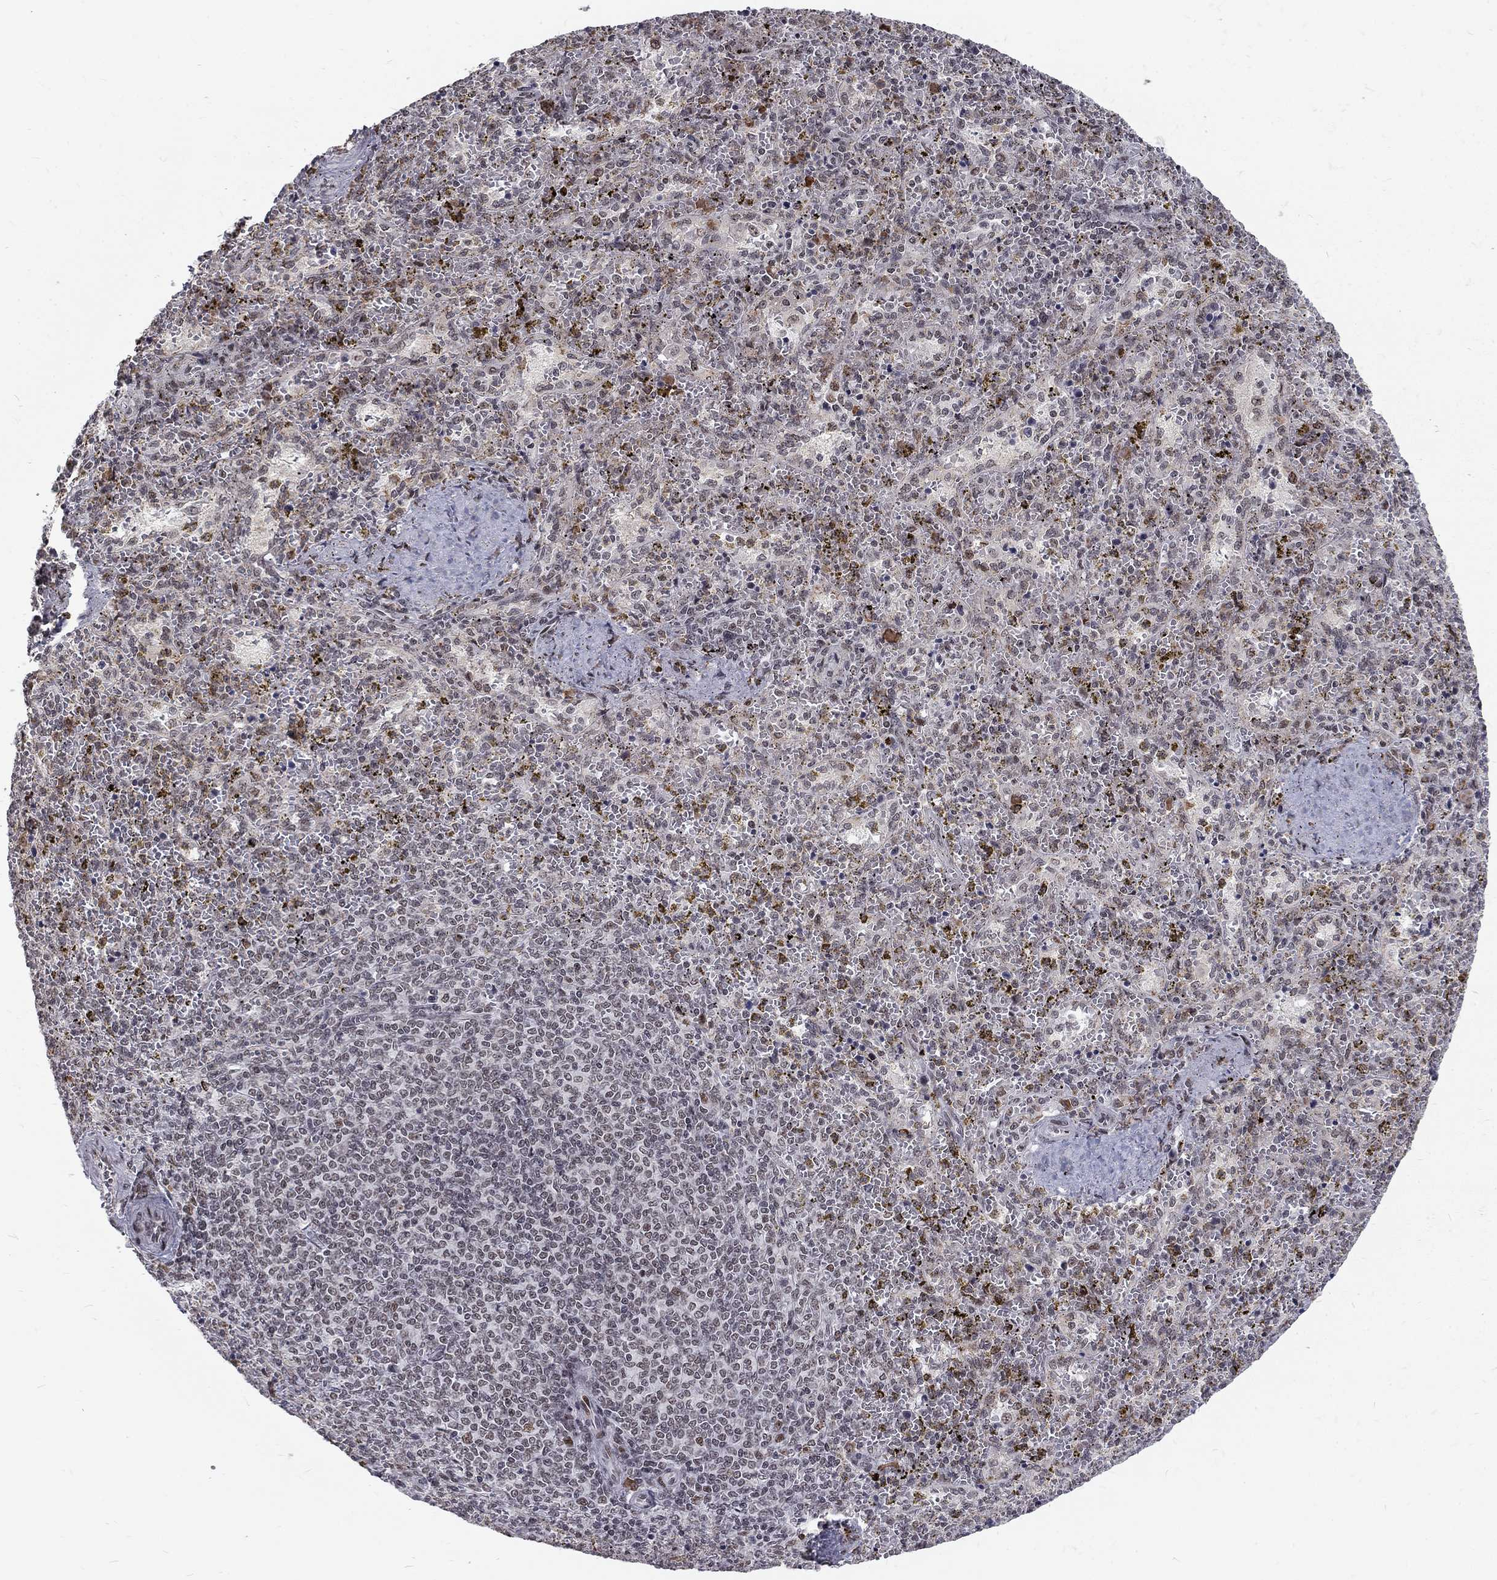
{"staining": {"intensity": "negative", "quantity": "none", "location": "none"}, "tissue": "spleen", "cell_type": "Cells in red pulp", "image_type": "normal", "snomed": [{"axis": "morphology", "description": "Normal tissue, NOS"}, {"axis": "topography", "description": "Spleen"}], "caption": "DAB (3,3'-diaminobenzidine) immunohistochemical staining of normal spleen exhibits no significant expression in cells in red pulp.", "gene": "TCEAL1", "patient": {"sex": "female", "age": 50}}